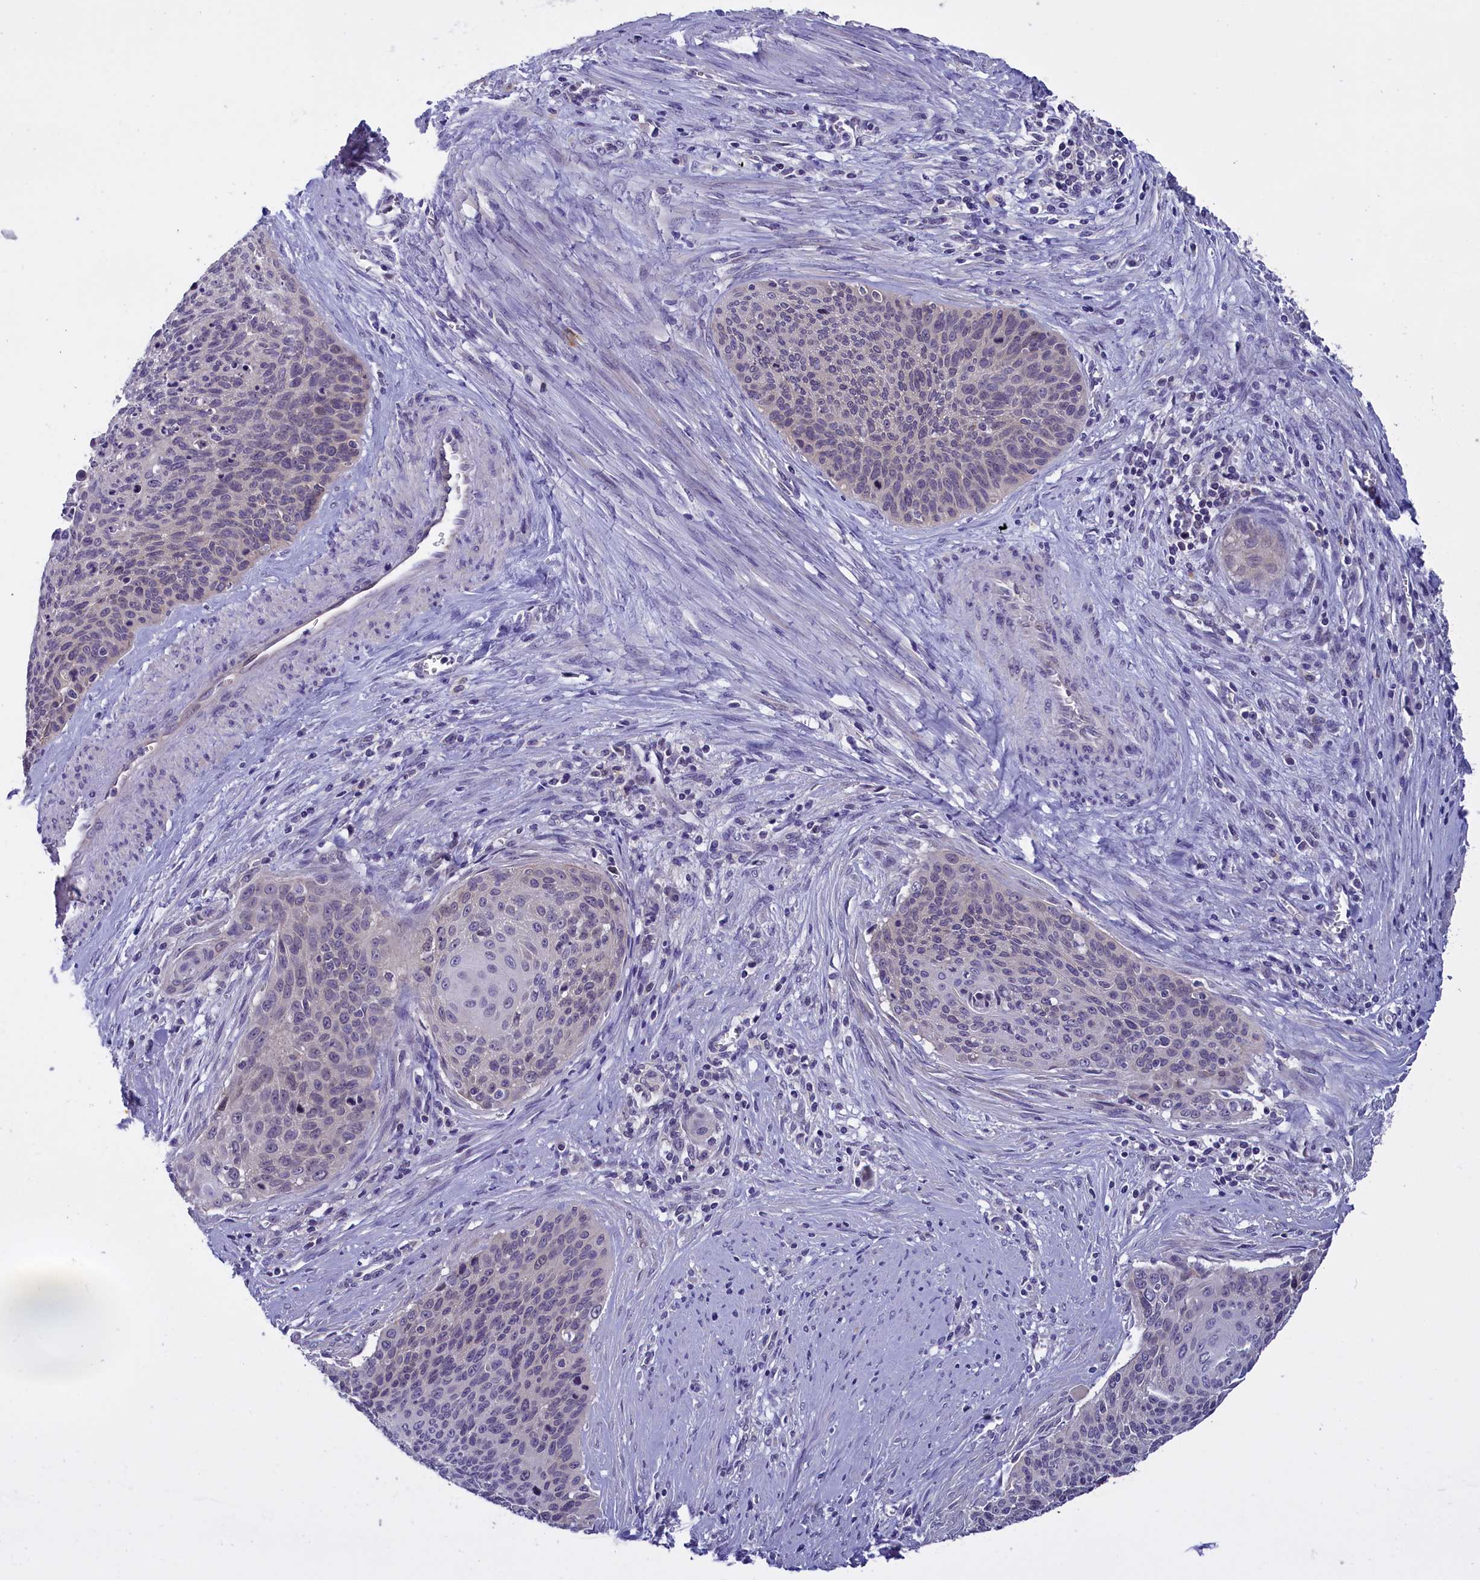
{"staining": {"intensity": "negative", "quantity": "none", "location": "none"}, "tissue": "cervical cancer", "cell_type": "Tumor cells", "image_type": "cancer", "snomed": [{"axis": "morphology", "description": "Squamous cell carcinoma, NOS"}, {"axis": "topography", "description": "Cervix"}], "caption": "DAB immunohistochemical staining of cervical cancer (squamous cell carcinoma) exhibits no significant positivity in tumor cells.", "gene": "ENPP6", "patient": {"sex": "female", "age": 55}}